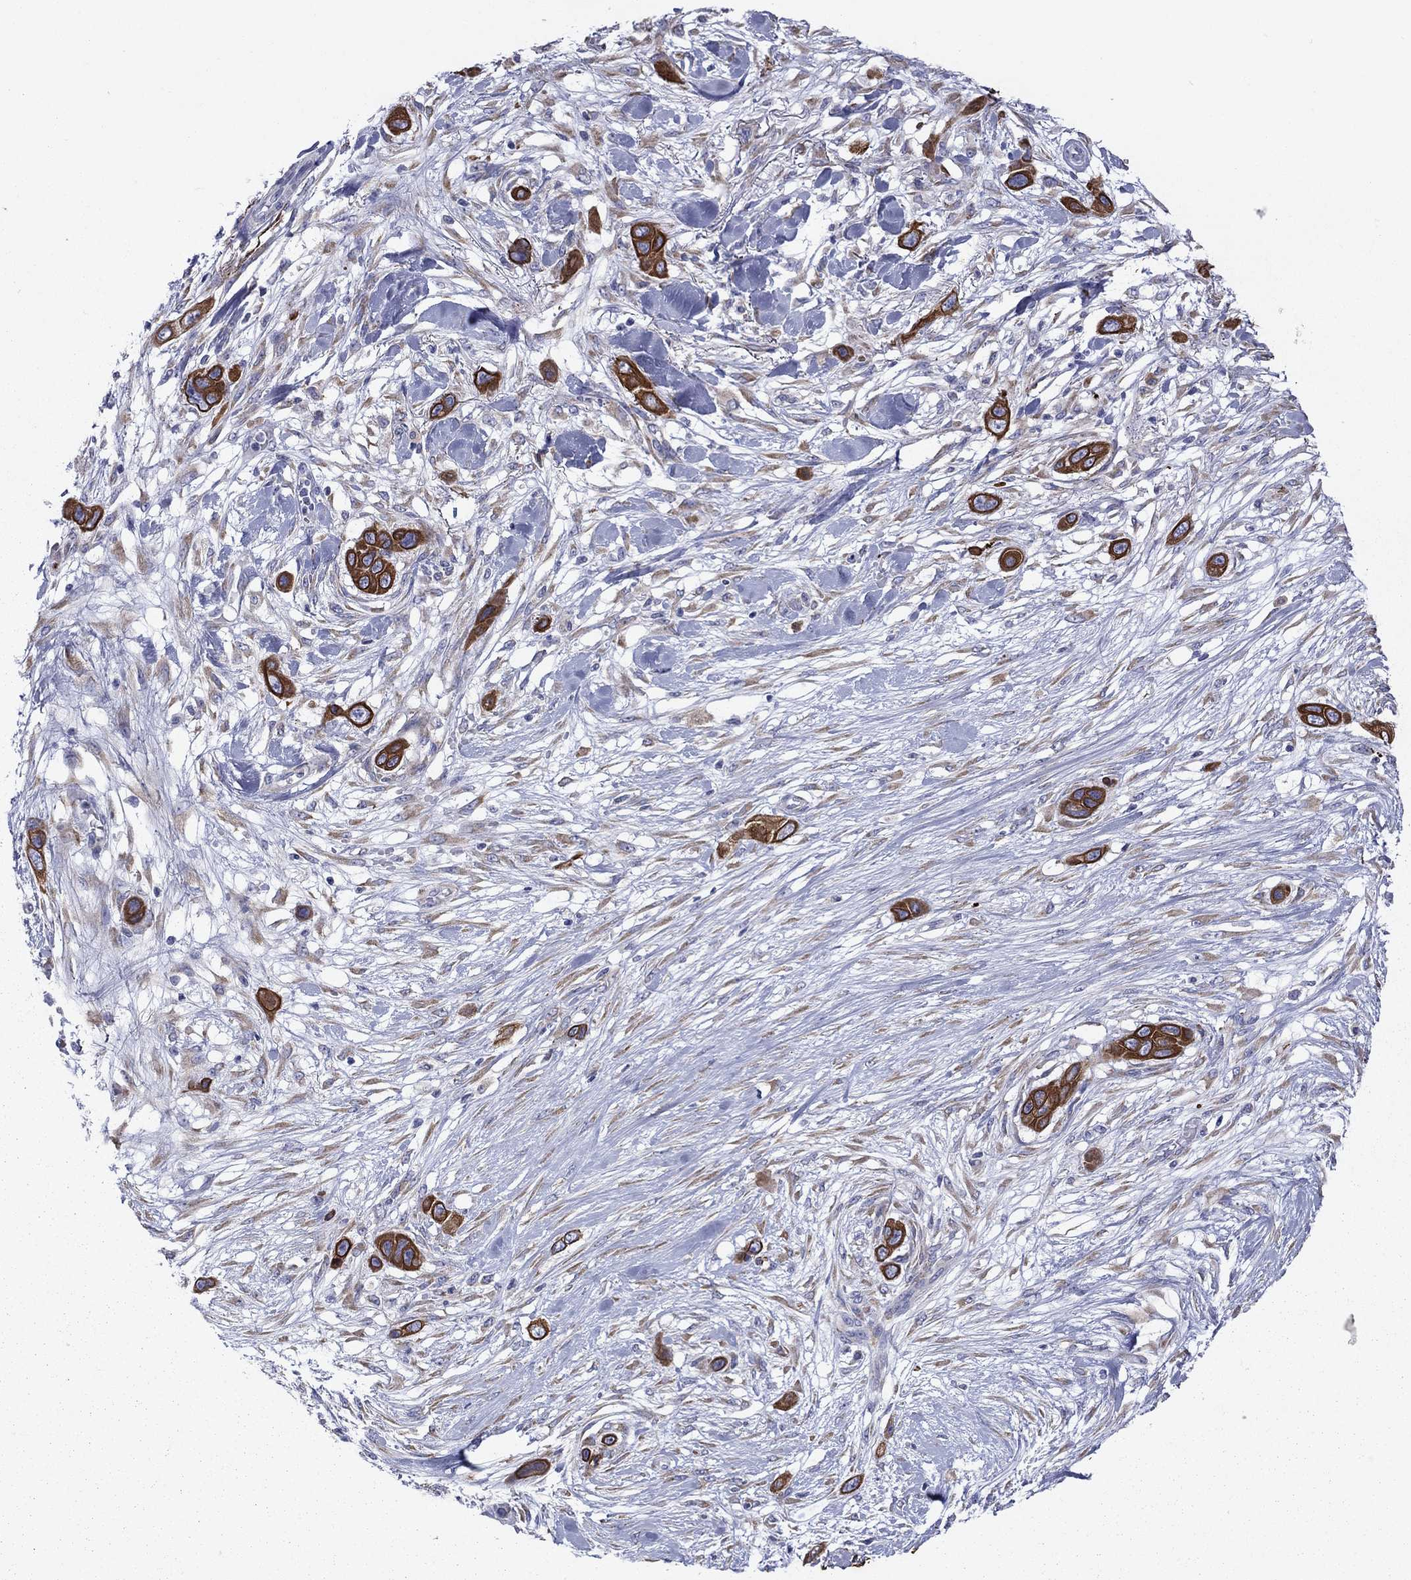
{"staining": {"intensity": "strong", "quantity": ">75%", "location": "cytoplasmic/membranous,nuclear"}, "tissue": "skin cancer", "cell_type": "Tumor cells", "image_type": "cancer", "snomed": [{"axis": "morphology", "description": "Squamous cell carcinoma, NOS"}, {"axis": "topography", "description": "Skin"}], "caption": "This is an image of immunohistochemistry (IHC) staining of squamous cell carcinoma (skin), which shows strong positivity in the cytoplasmic/membranous and nuclear of tumor cells.", "gene": "TMPRSS11A", "patient": {"sex": "male", "age": 79}}